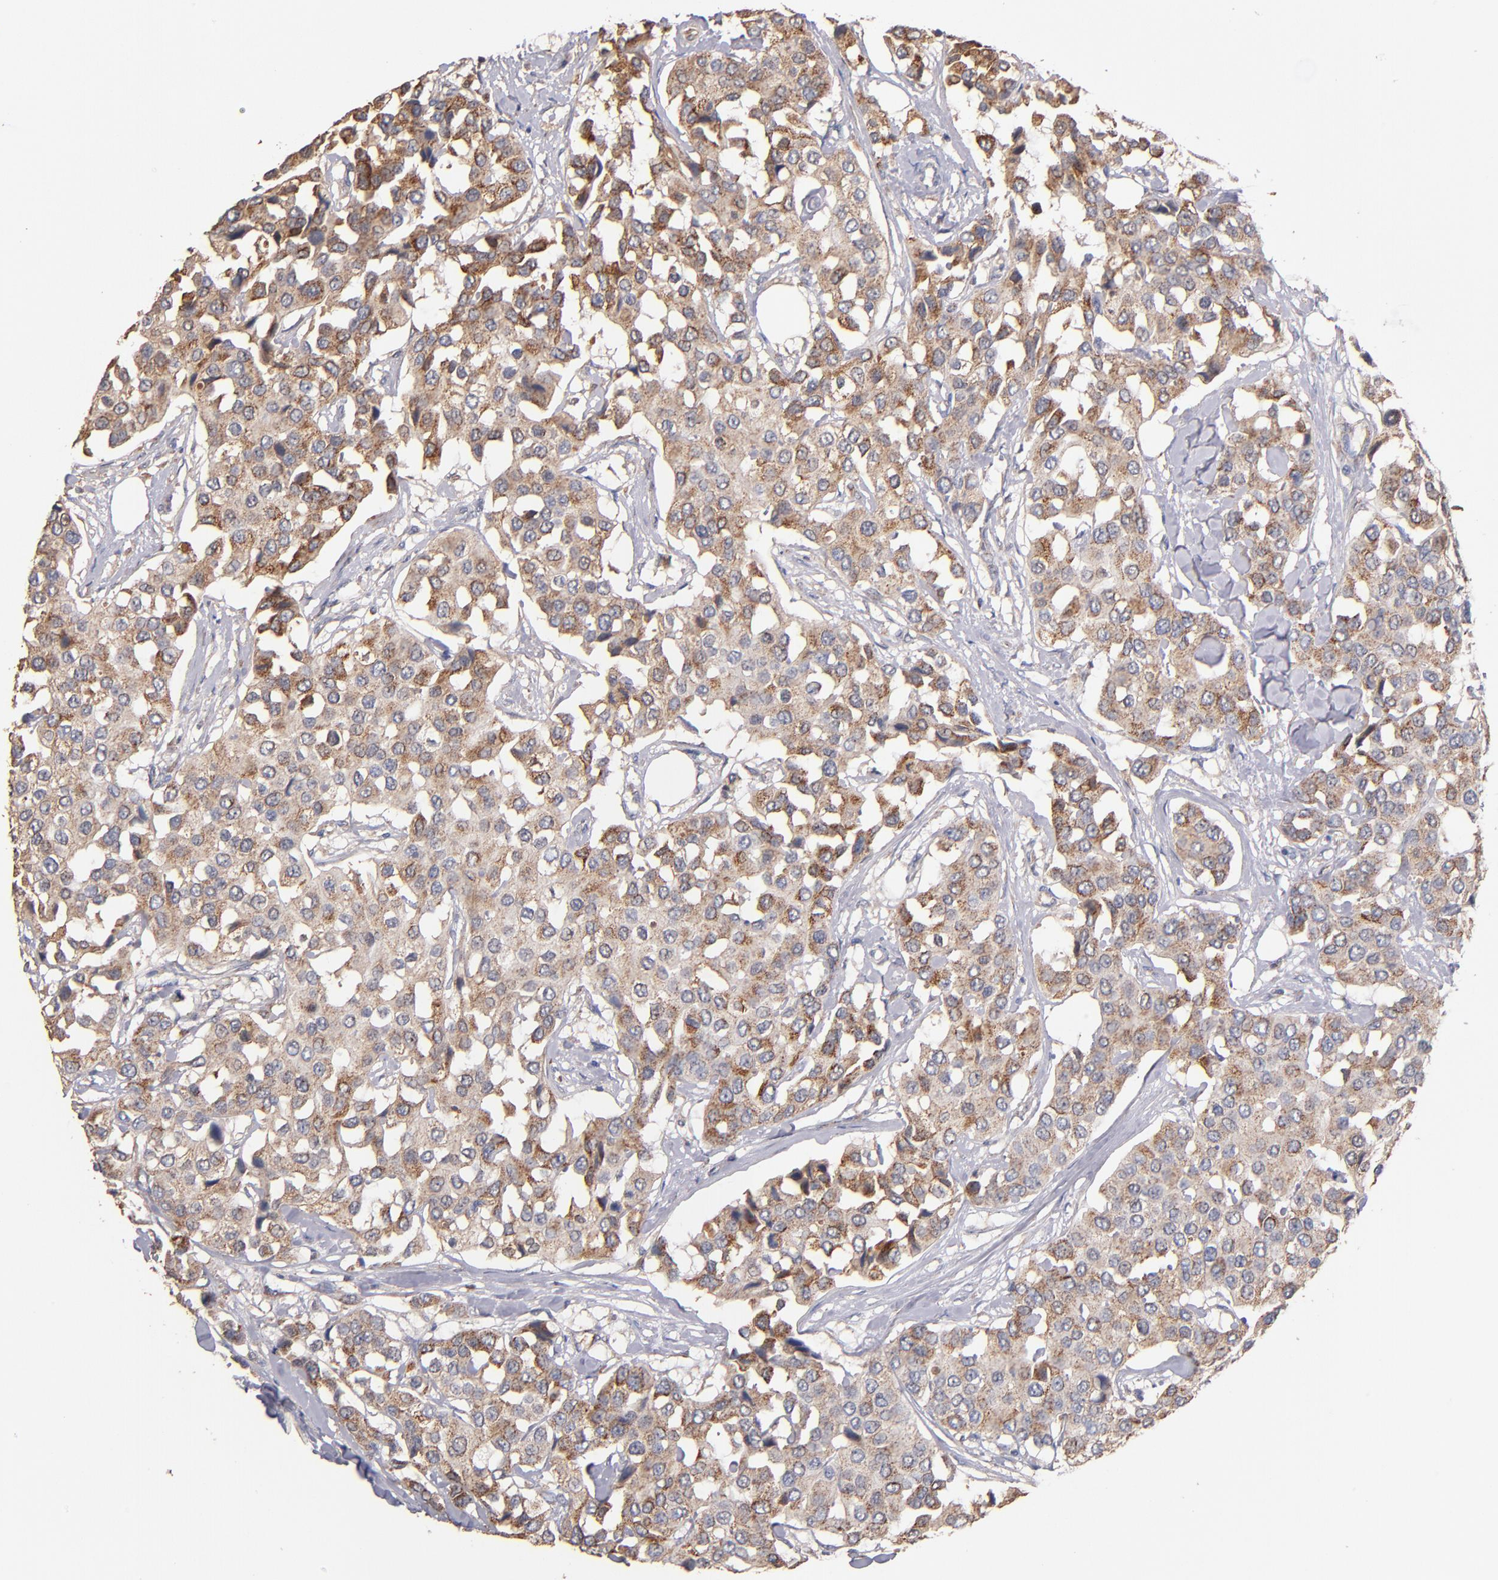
{"staining": {"intensity": "moderate", "quantity": ">75%", "location": "cytoplasmic/membranous"}, "tissue": "breast cancer", "cell_type": "Tumor cells", "image_type": "cancer", "snomed": [{"axis": "morphology", "description": "Duct carcinoma"}, {"axis": "topography", "description": "Breast"}], "caption": "Immunohistochemical staining of human intraductal carcinoma (breast) demonstrates moderate cytoplasmic/membranous protein positivity in approximately >75% of tumor cells.", "gene": "RO60", "patient": {"sex": "female", "age": 80}}